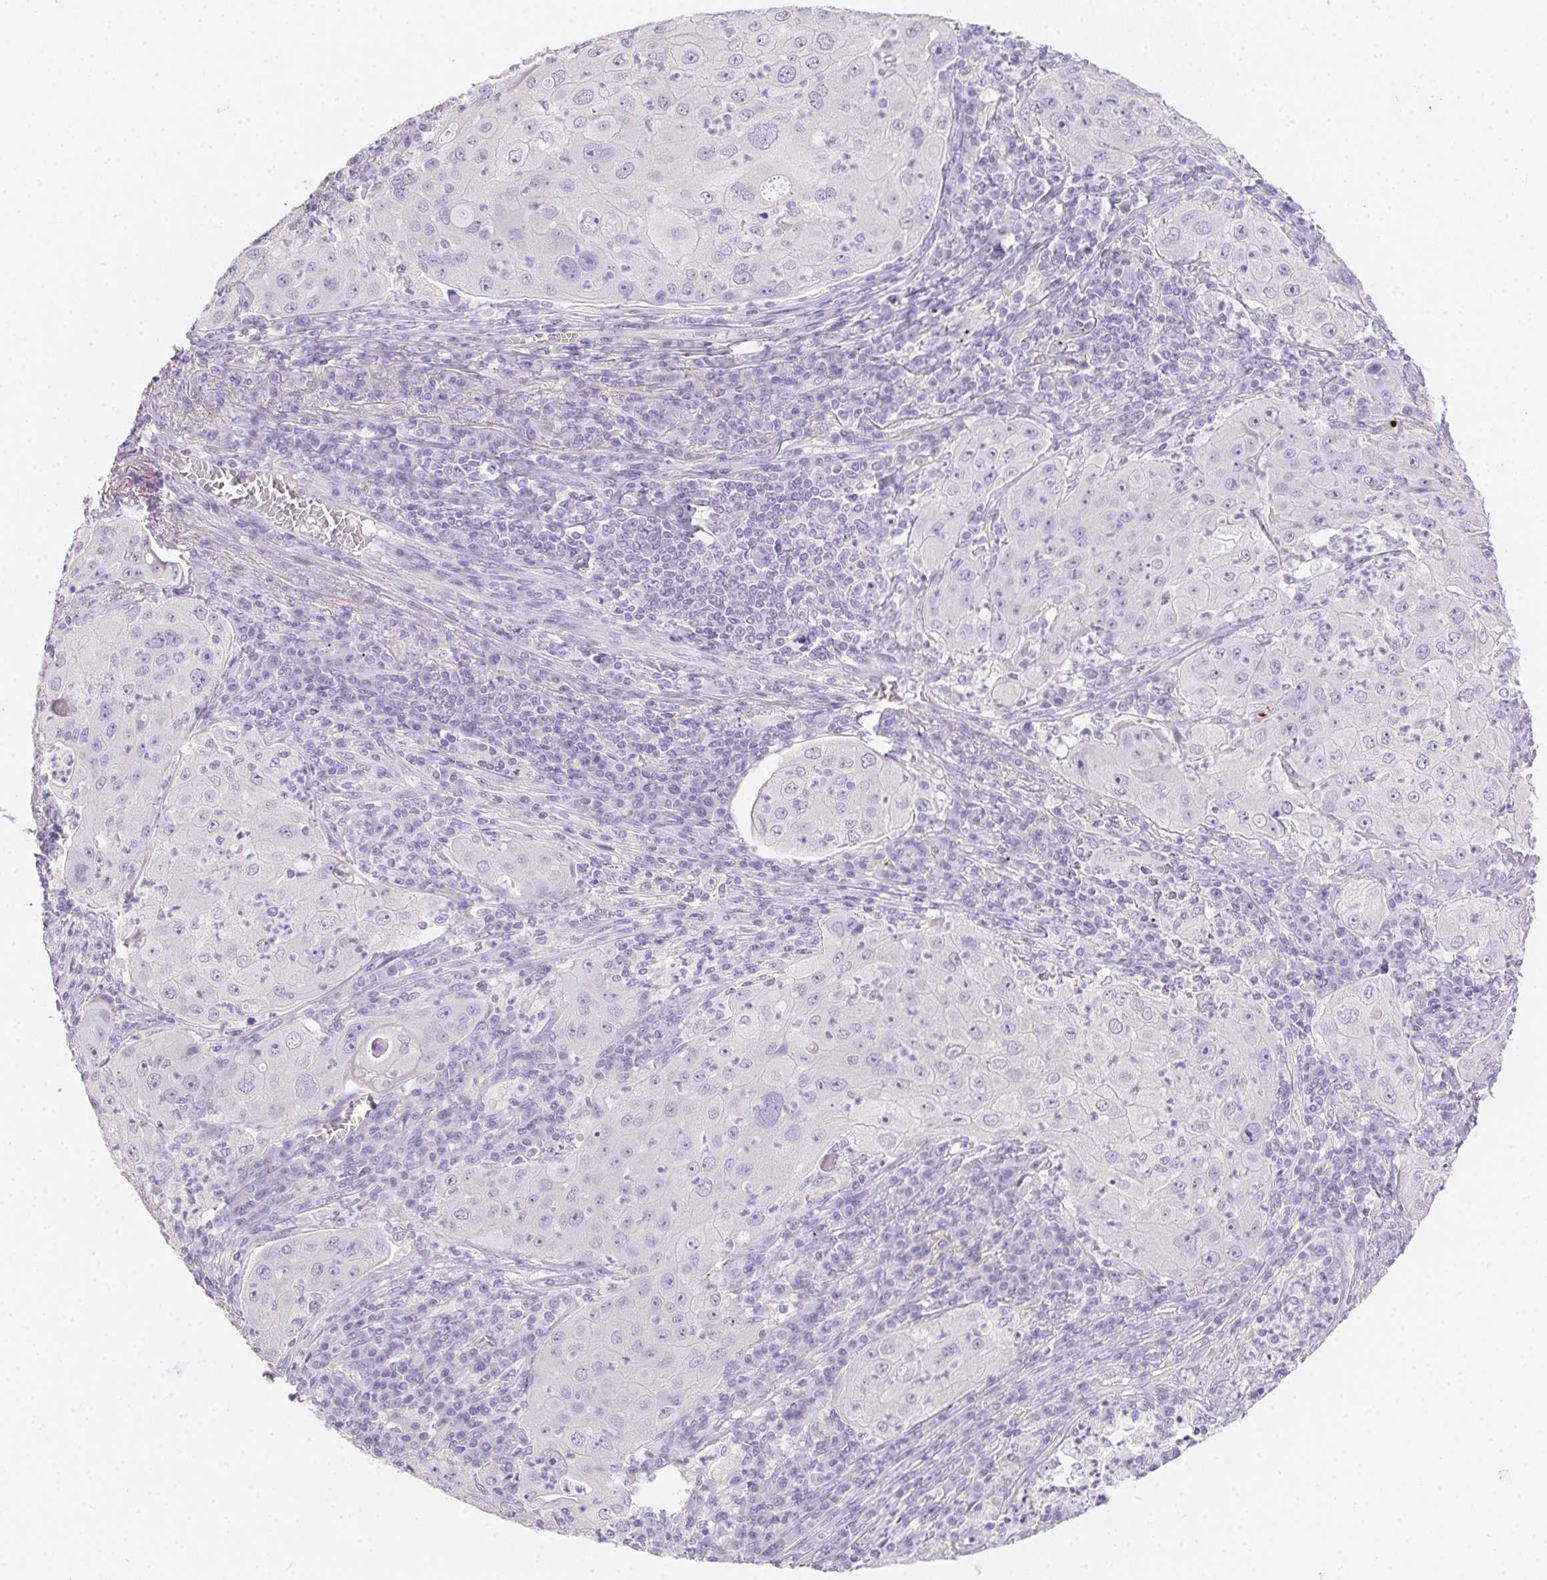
{"staining": {"intensity": "negative", "quantity": "none", "location": "none"}, "tissue": "lung cancer", "cell_type": "Tumor cells", "image_type": "cancer", "snomed": [{"axis": "morphology", "description": "Squamous cell carcinoma, NOS"}, {"axis": "topography", "description": "Lung"}], "caption": "Squamous cell carcinoma (lung) stained for a protein using immunohistochemistry demonstrates no positivity tumor cells.", "gene": "MYL4", "patient": {"sex": "female", "age": 59}}